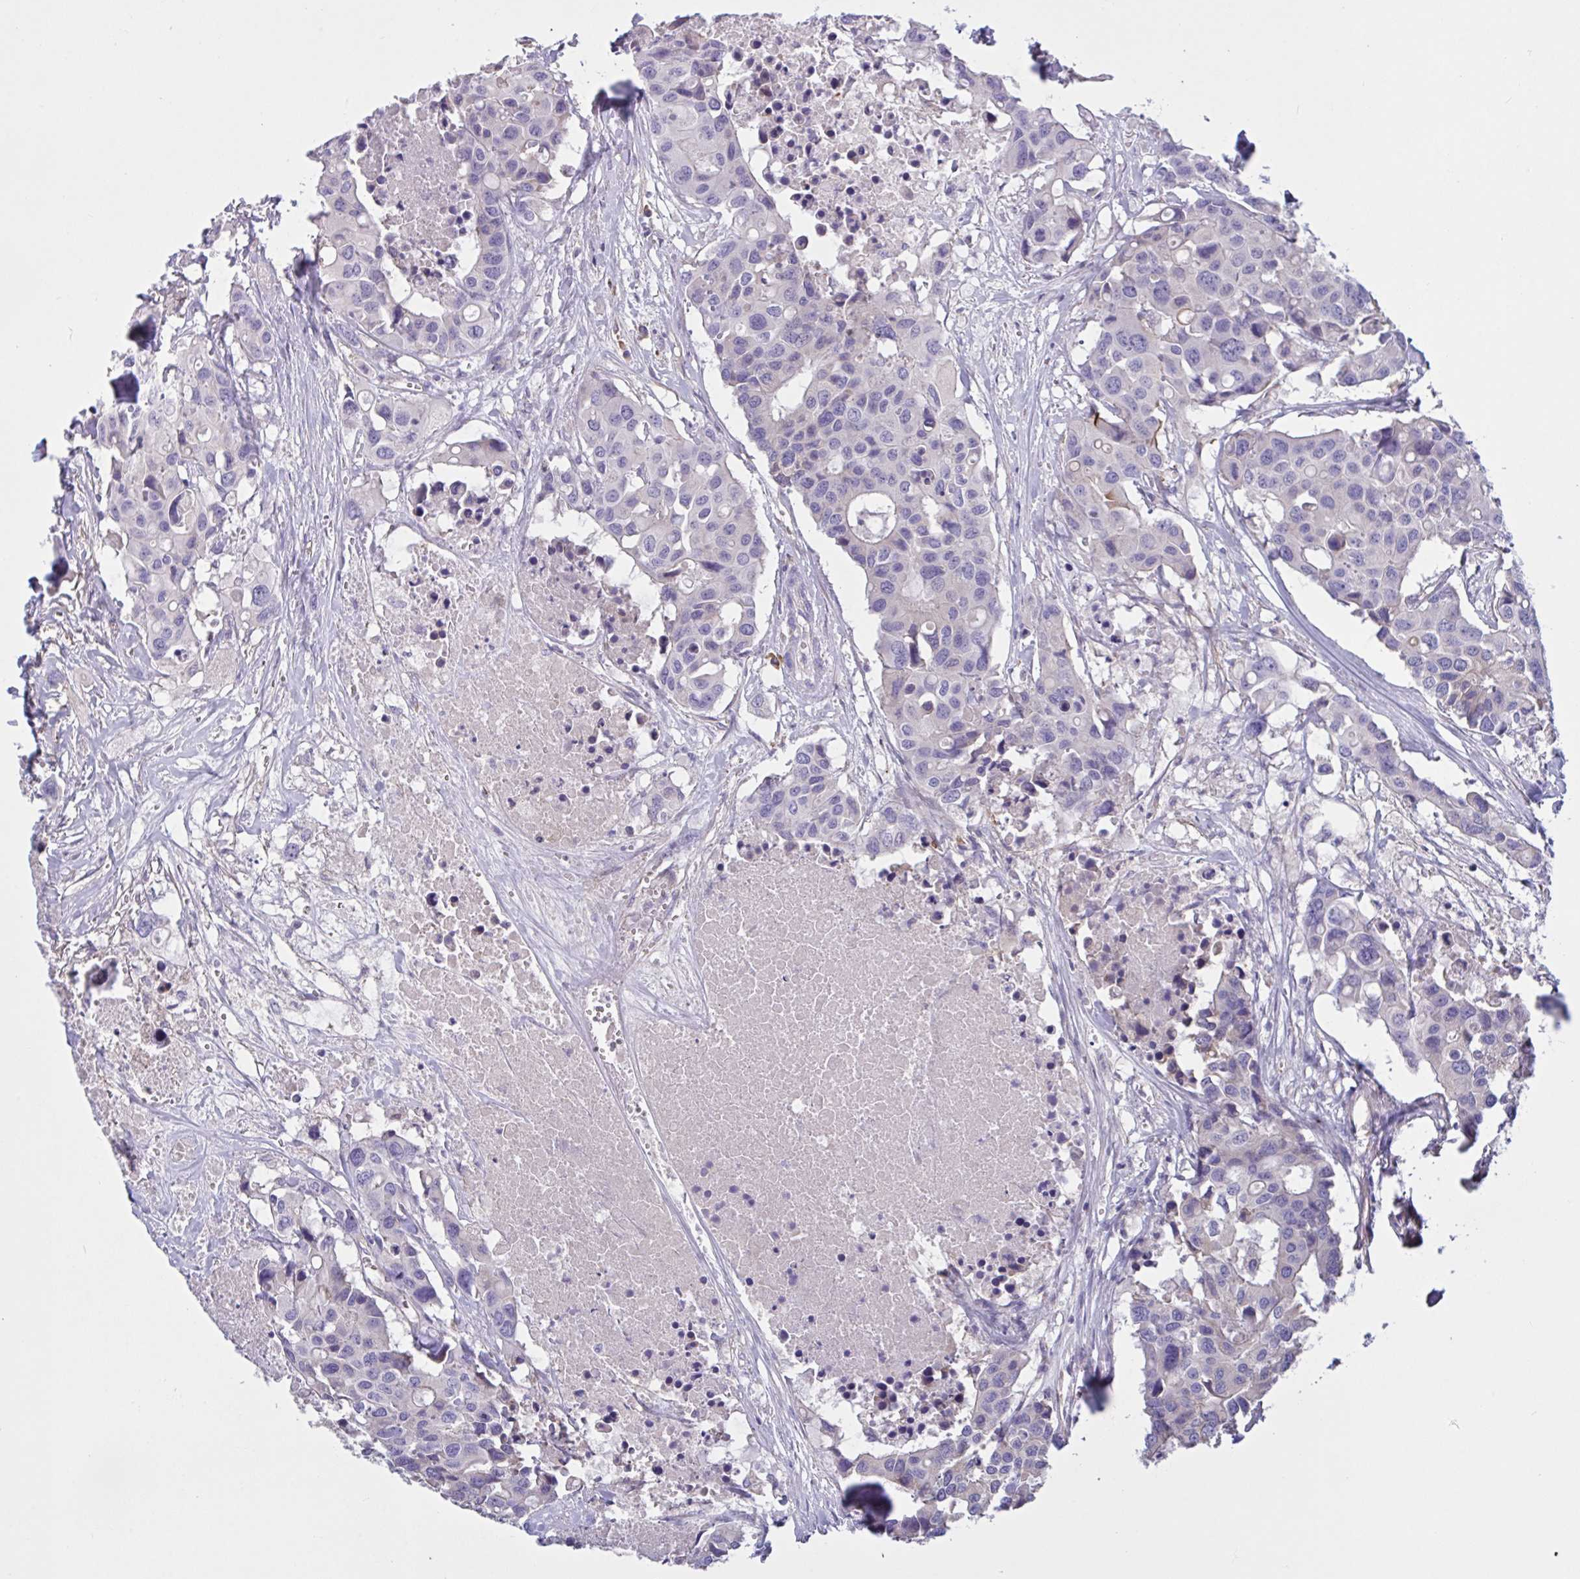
{"staining": {"intensity": "negative", "quantity": "none", "location": "none"}, "tissue": "colorectal cancer", "cell_type": "Tumor cells", "image_type": "cancer", "snomed": [{"axis": "morphology", "description": "Adenocarcinoma, NOS"}, {"axis": "topography", "description": "Colon"}], "caption": "Image shows no significant protein staining in tumor cells of colorectal cancer.", "gene": "SLC66A1", "patient": {"sex": "male", "age": 77}}